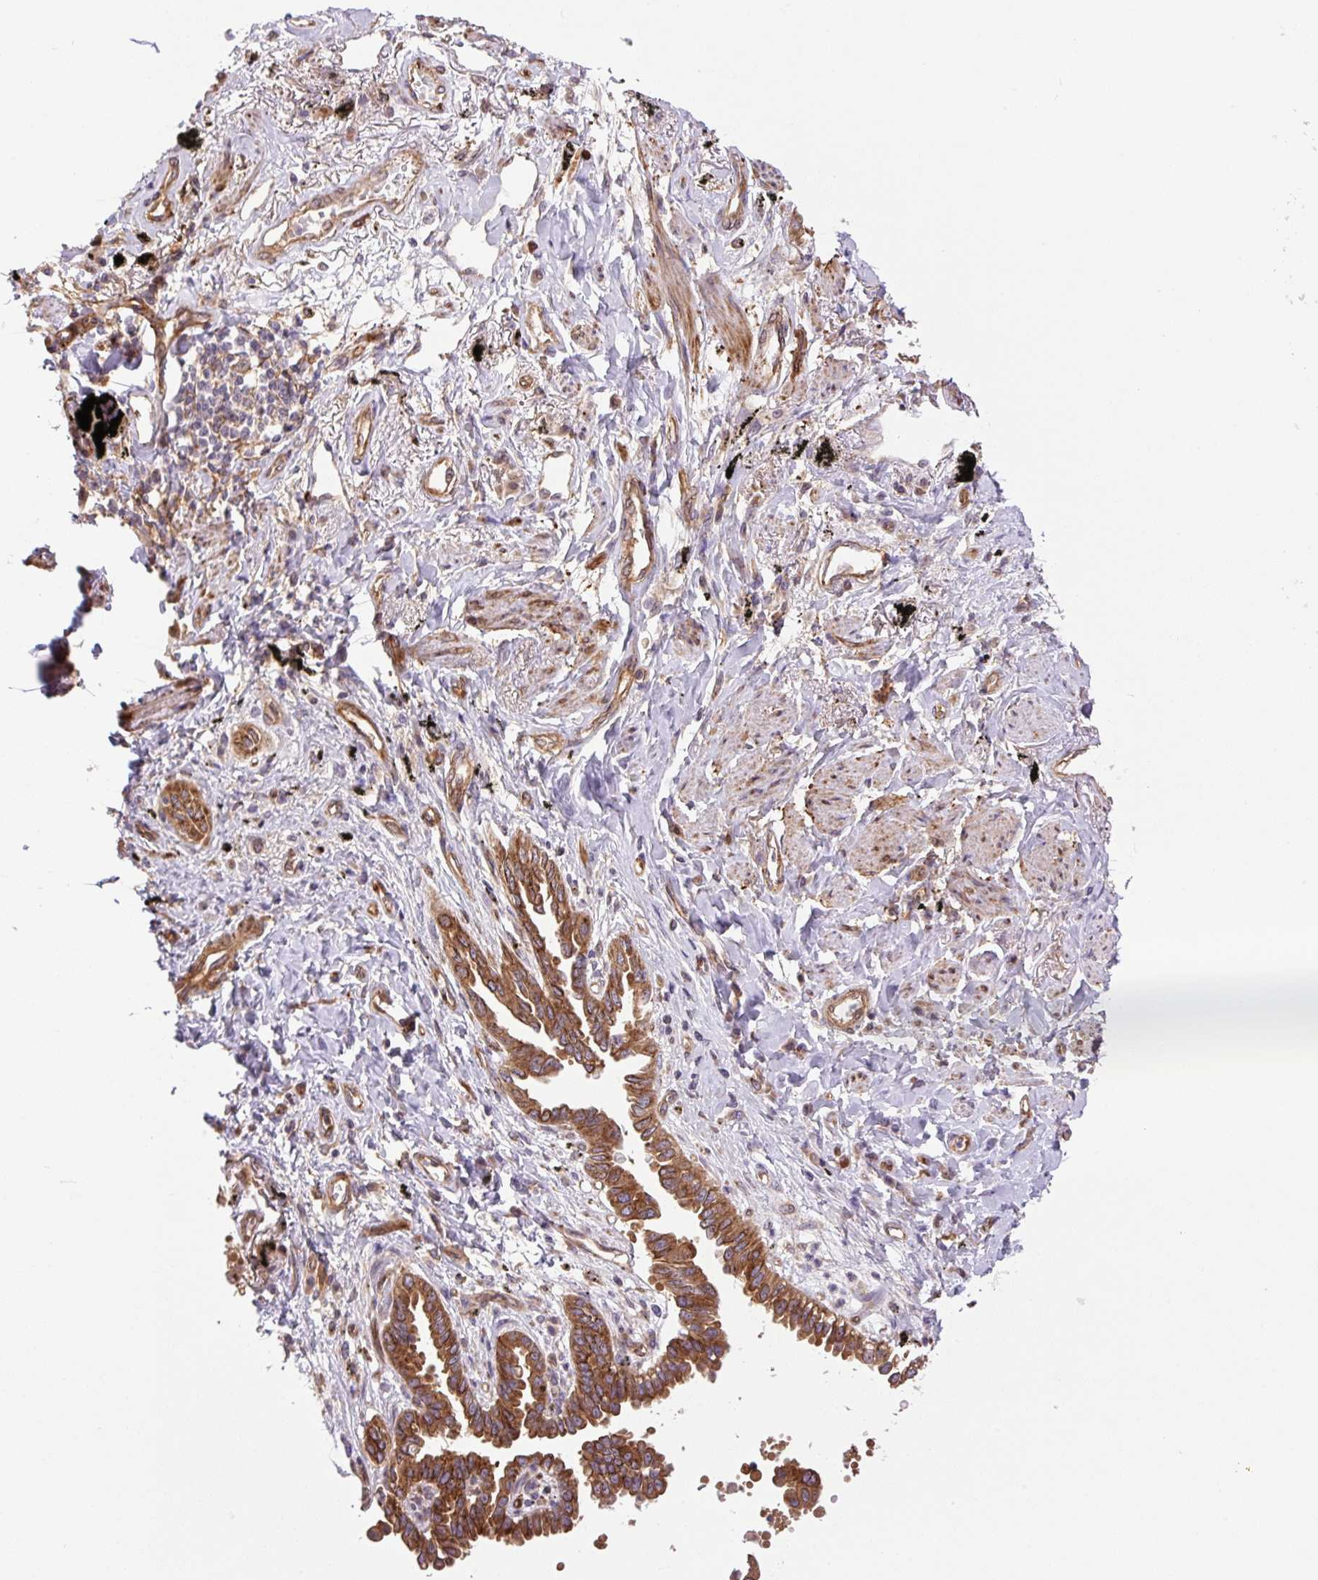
{"staining": {"intensity": "strong", "quantity": ">75%", "location": "cytoplasmic/membranous"}, "tissue": "lung cancer", "cell_type": "Tumor cells", "image_type": "cancer", "snomed": [{"axis": "morphology", "description": "Adenocarcinoma, NOS"}, {"axis": "topography", "description": "Lung"}], "caption": "Immunohistochemical staining of lung cancer (adenocarcinoma) demonstrates high levels of strong cytoplasmic/membranous staining in about >75% of tumor cells.", "gene": "SEPTIN10", "patient": {"sex": "male", "age": 67}}